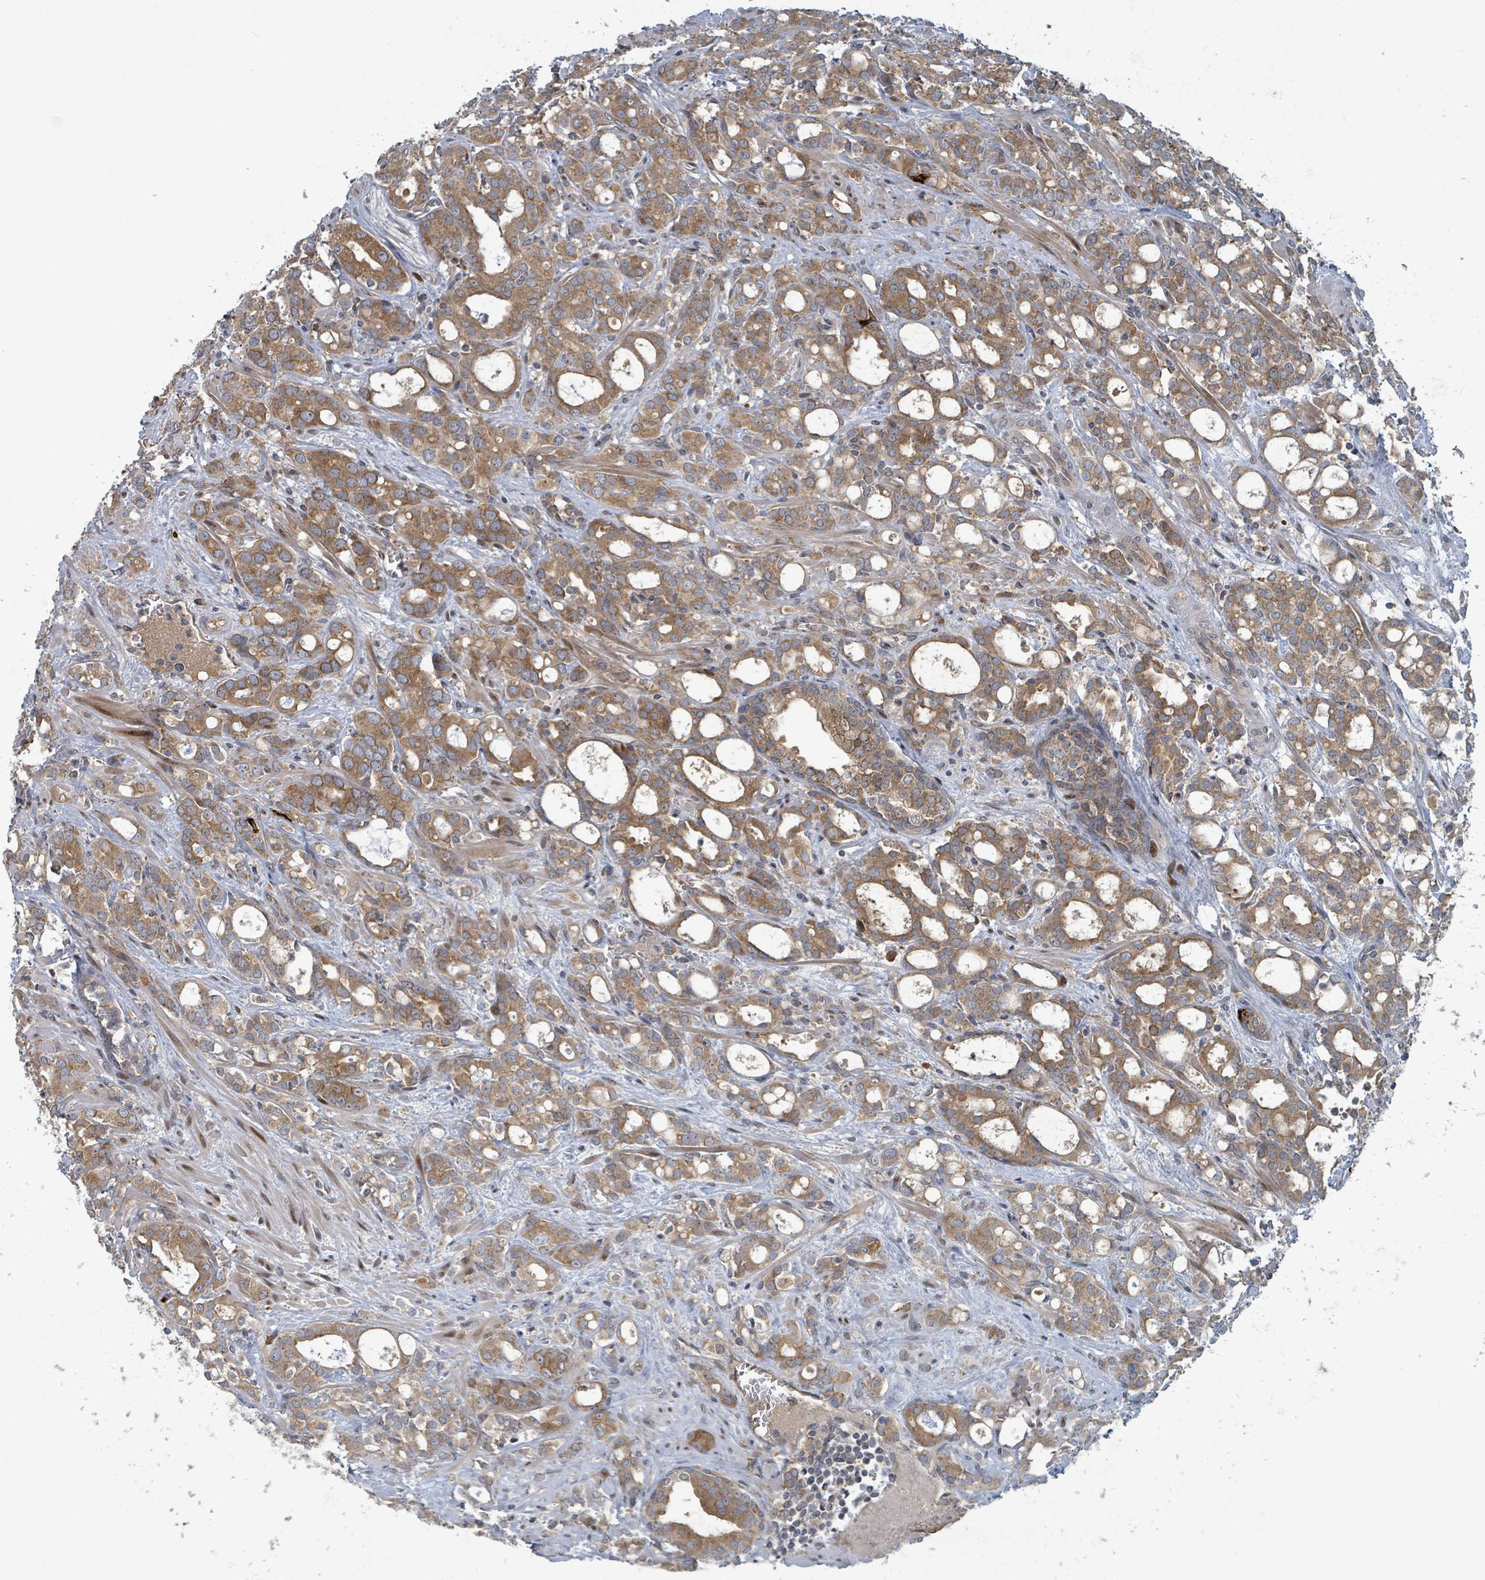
{"staining": {"intensity": "moderate", "quantity": ">75%", "location": "cytoplasmic/membranous"}, "tissue": "prostate cancer", "cell_type": "Tumor cells", "image_type": "cancer", "snomed": [{"axis": "morphology", "description": "Adenocarcinoma, High grade"}, {"axis": "topography", "description": "Prostate"}], "caption": "This photomicrograph demonstrates prostate cancer (high-grade adenocarcinoma) stained with immunohistochemistry to label a protein in brown. The cytoplasmic/membranous of tumor cells show moderate positivity for the protein. Nuclei are counter-stained blue.", "gene": "OR51E1", "patient": {"sex": "male", "age": 72}}